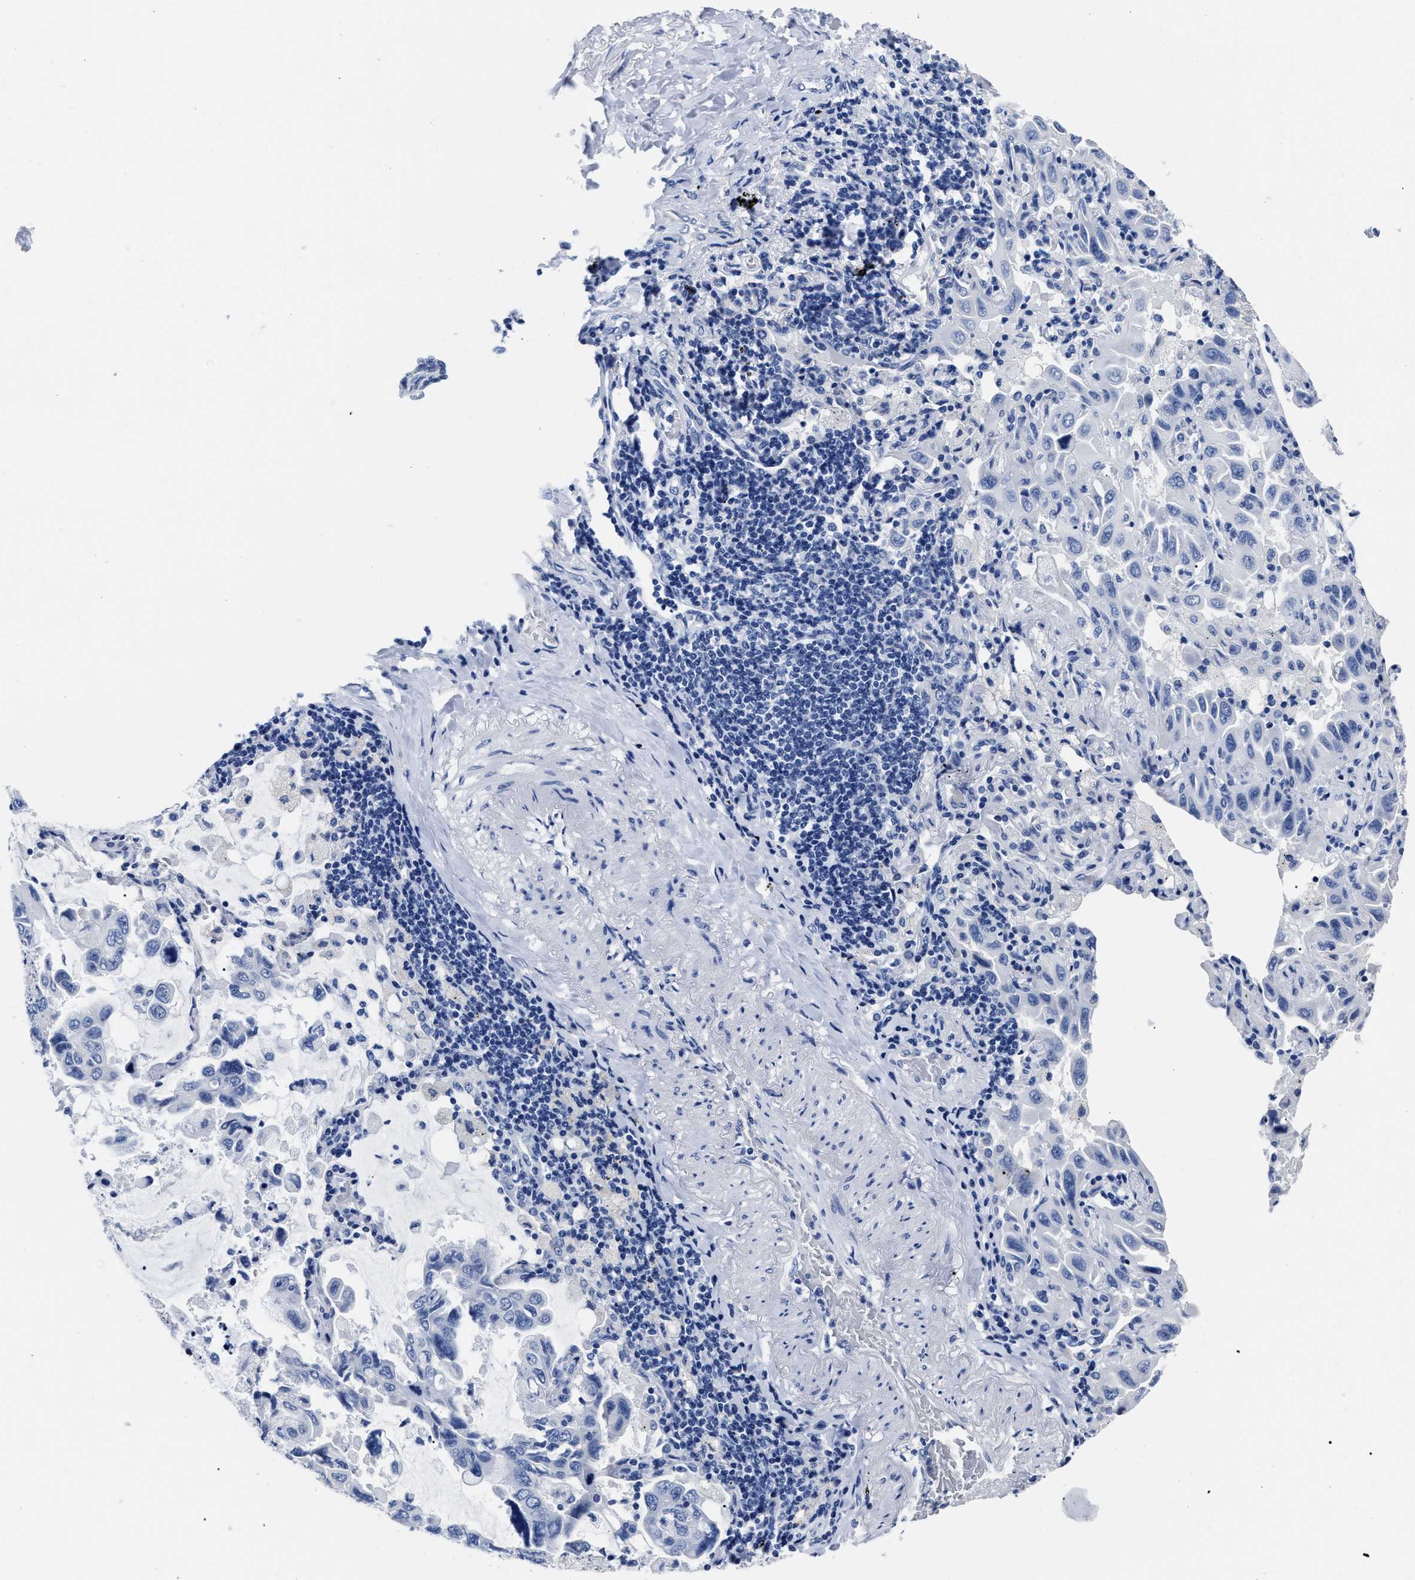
{"staining": {"intensity": "negative", "quantity": "none", "location": "none"}, "tissue": "lung cancer", "cell_type": "Tumor cells", "image_type": "cancer", "snomed": [{"axis": "morphology", "description": "Adenocarcinoma, NOS"}, {"axis": "topography", "description": "Lung"}], "caption": "A histopathology image of human adenocarcinoma (lung) is negative for staining in tumor cells.", "gene": "ALPG", "patient": {"sex": "male", "age": 64}}